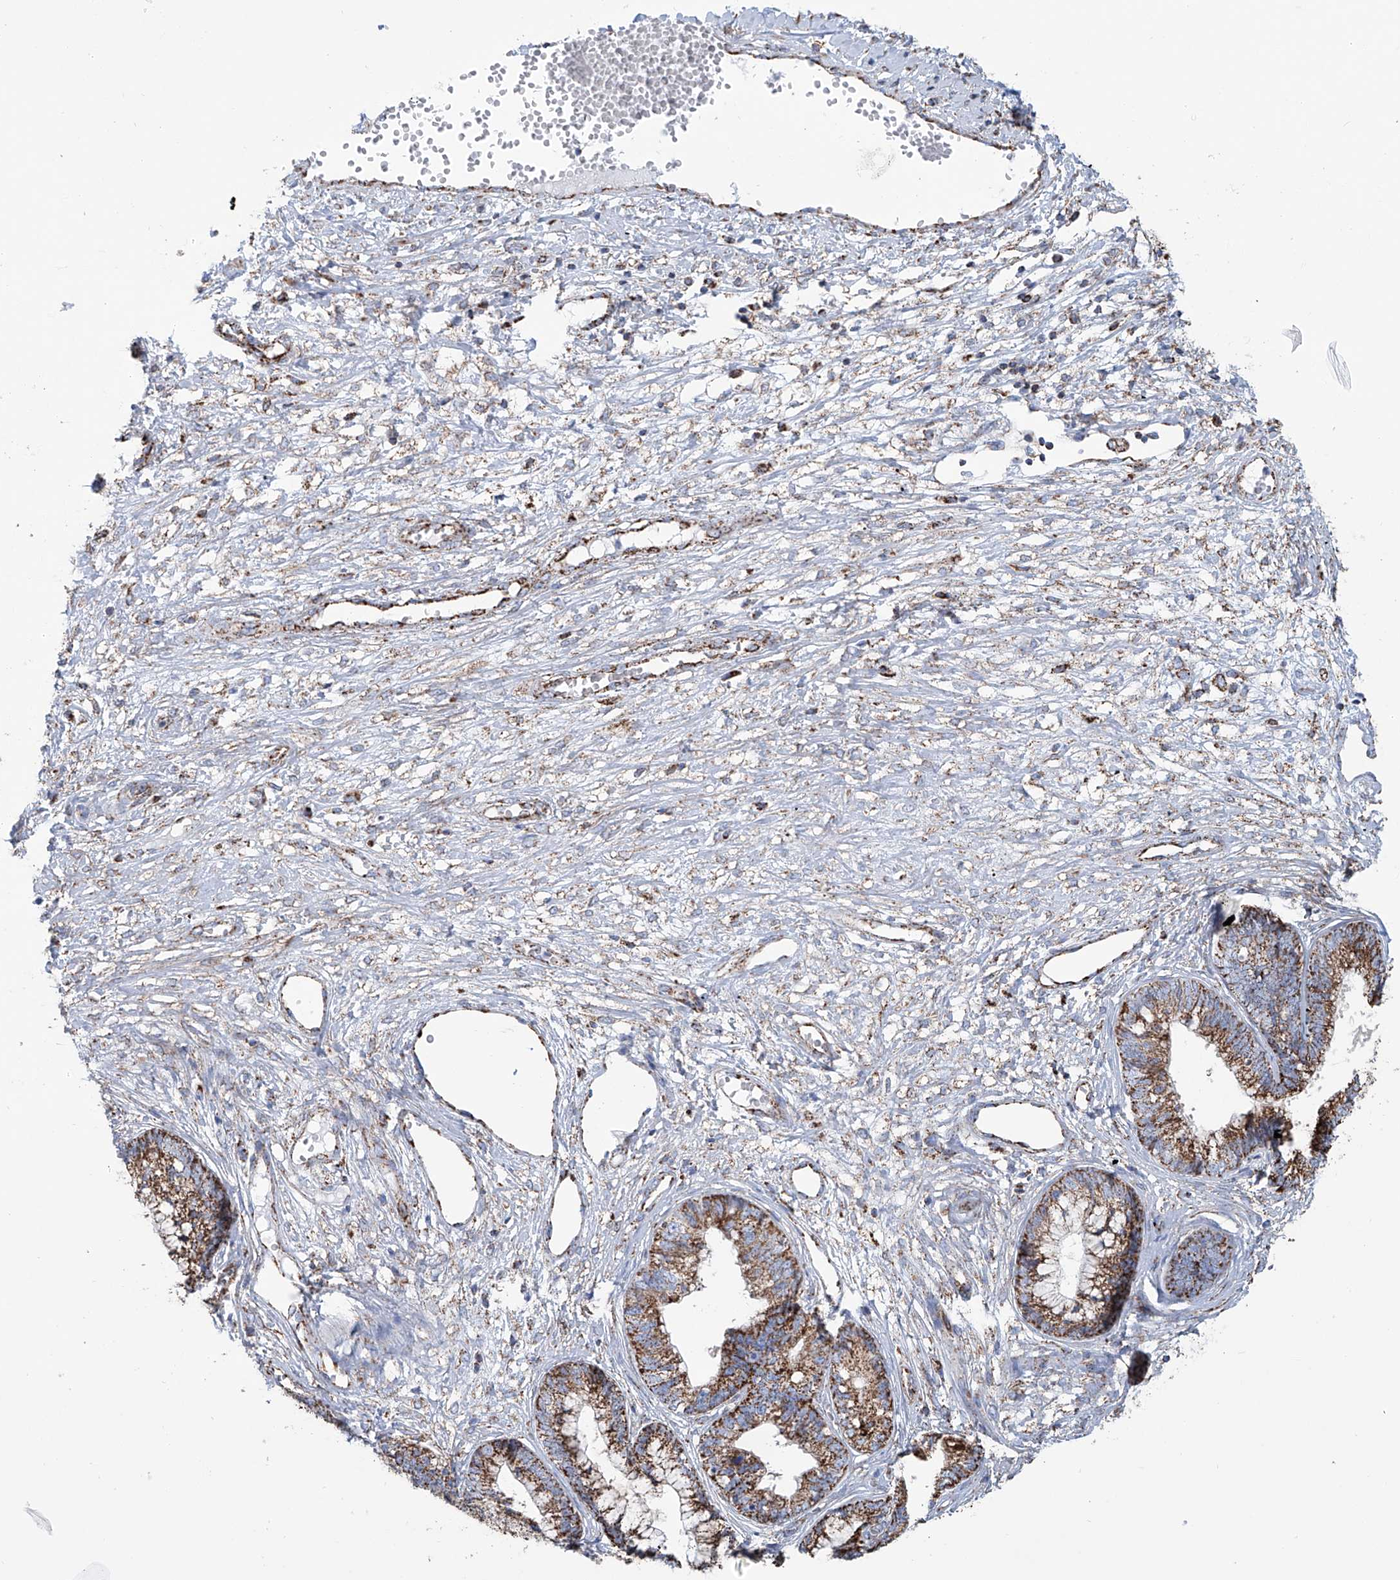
{"staining": {"intensity": "moderate", "quantity": ">75%", "location": "cytoplasmic/membranous"}, "tissue": "cervical cancer", "cell_type": "Tumor cells", "image_type": "cancer", "snomed": [{"axis": "morphology", "description": "Adenocarcinoma, NOS"}, {"axis": "topography", "description": "Cervix"}], "caption": "Human cervical cancer stained for a protein (brown) displays moderate cytoplasmic/membranous positive expression in about >75% of tumor cells.", "gene": "ALDH6A1", "patient": {"sex": "female", "age": 44}}